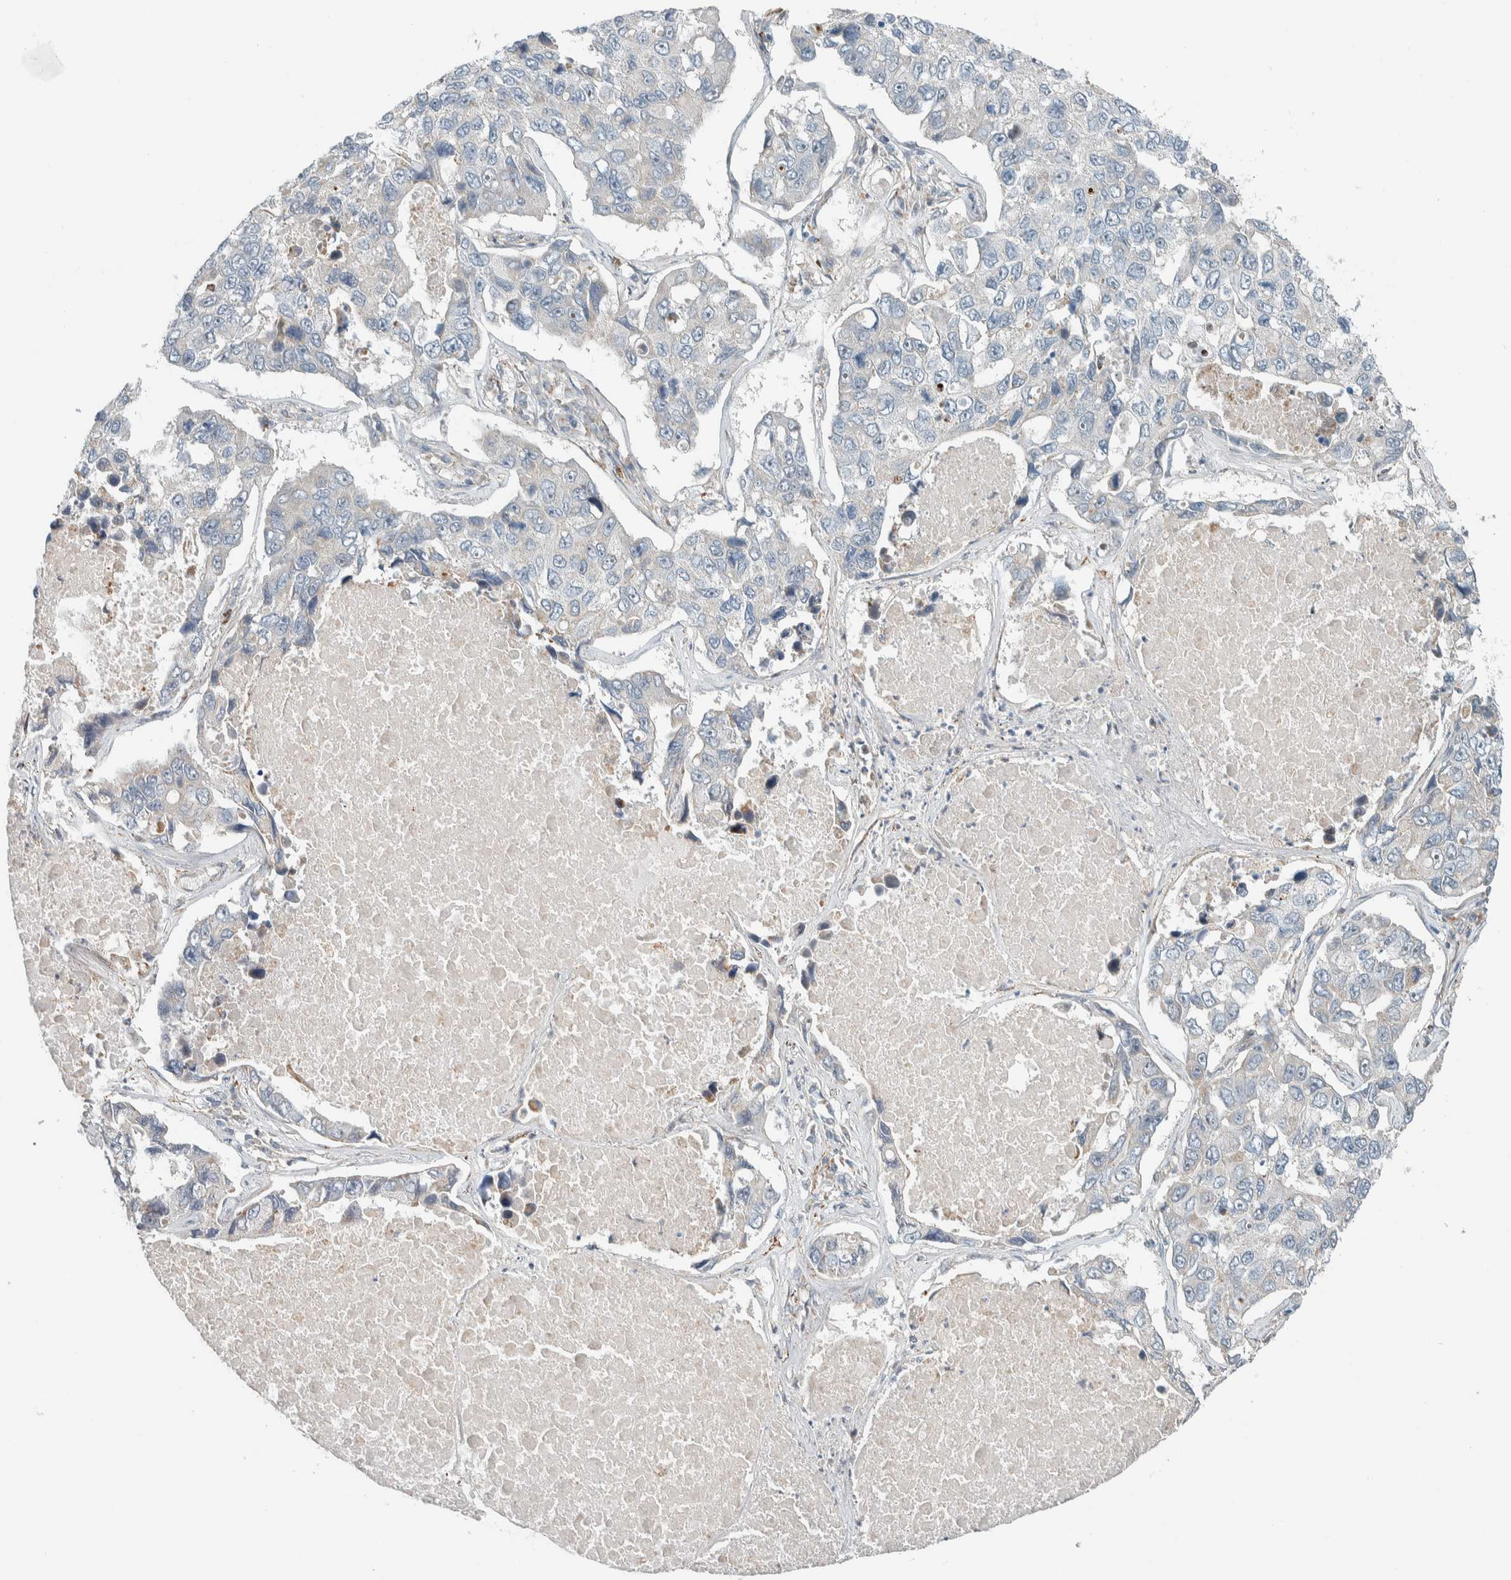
{"staining": {"intensity": "negative", "quantity": "none", "location": "none"}, "tissue": "lung cancer", "cell_type": "Tumor cells", "image_type": "cancer", "snomed": [{"axis": "morphology", "description": "Adenocarcinoma, NOS"}, {"axis": "topography", "description": "Lung"}], "caption": "Tumor cells are negative for protein expression in human adenocarcinoma (lung). Brightfield microscopy of immunohistochemistry stained with DAB (brown) and hematoxylin (blue), captured at high magnification.", "gene": "SLFN12L", "patient": {"sex": "male", "age": 64}}